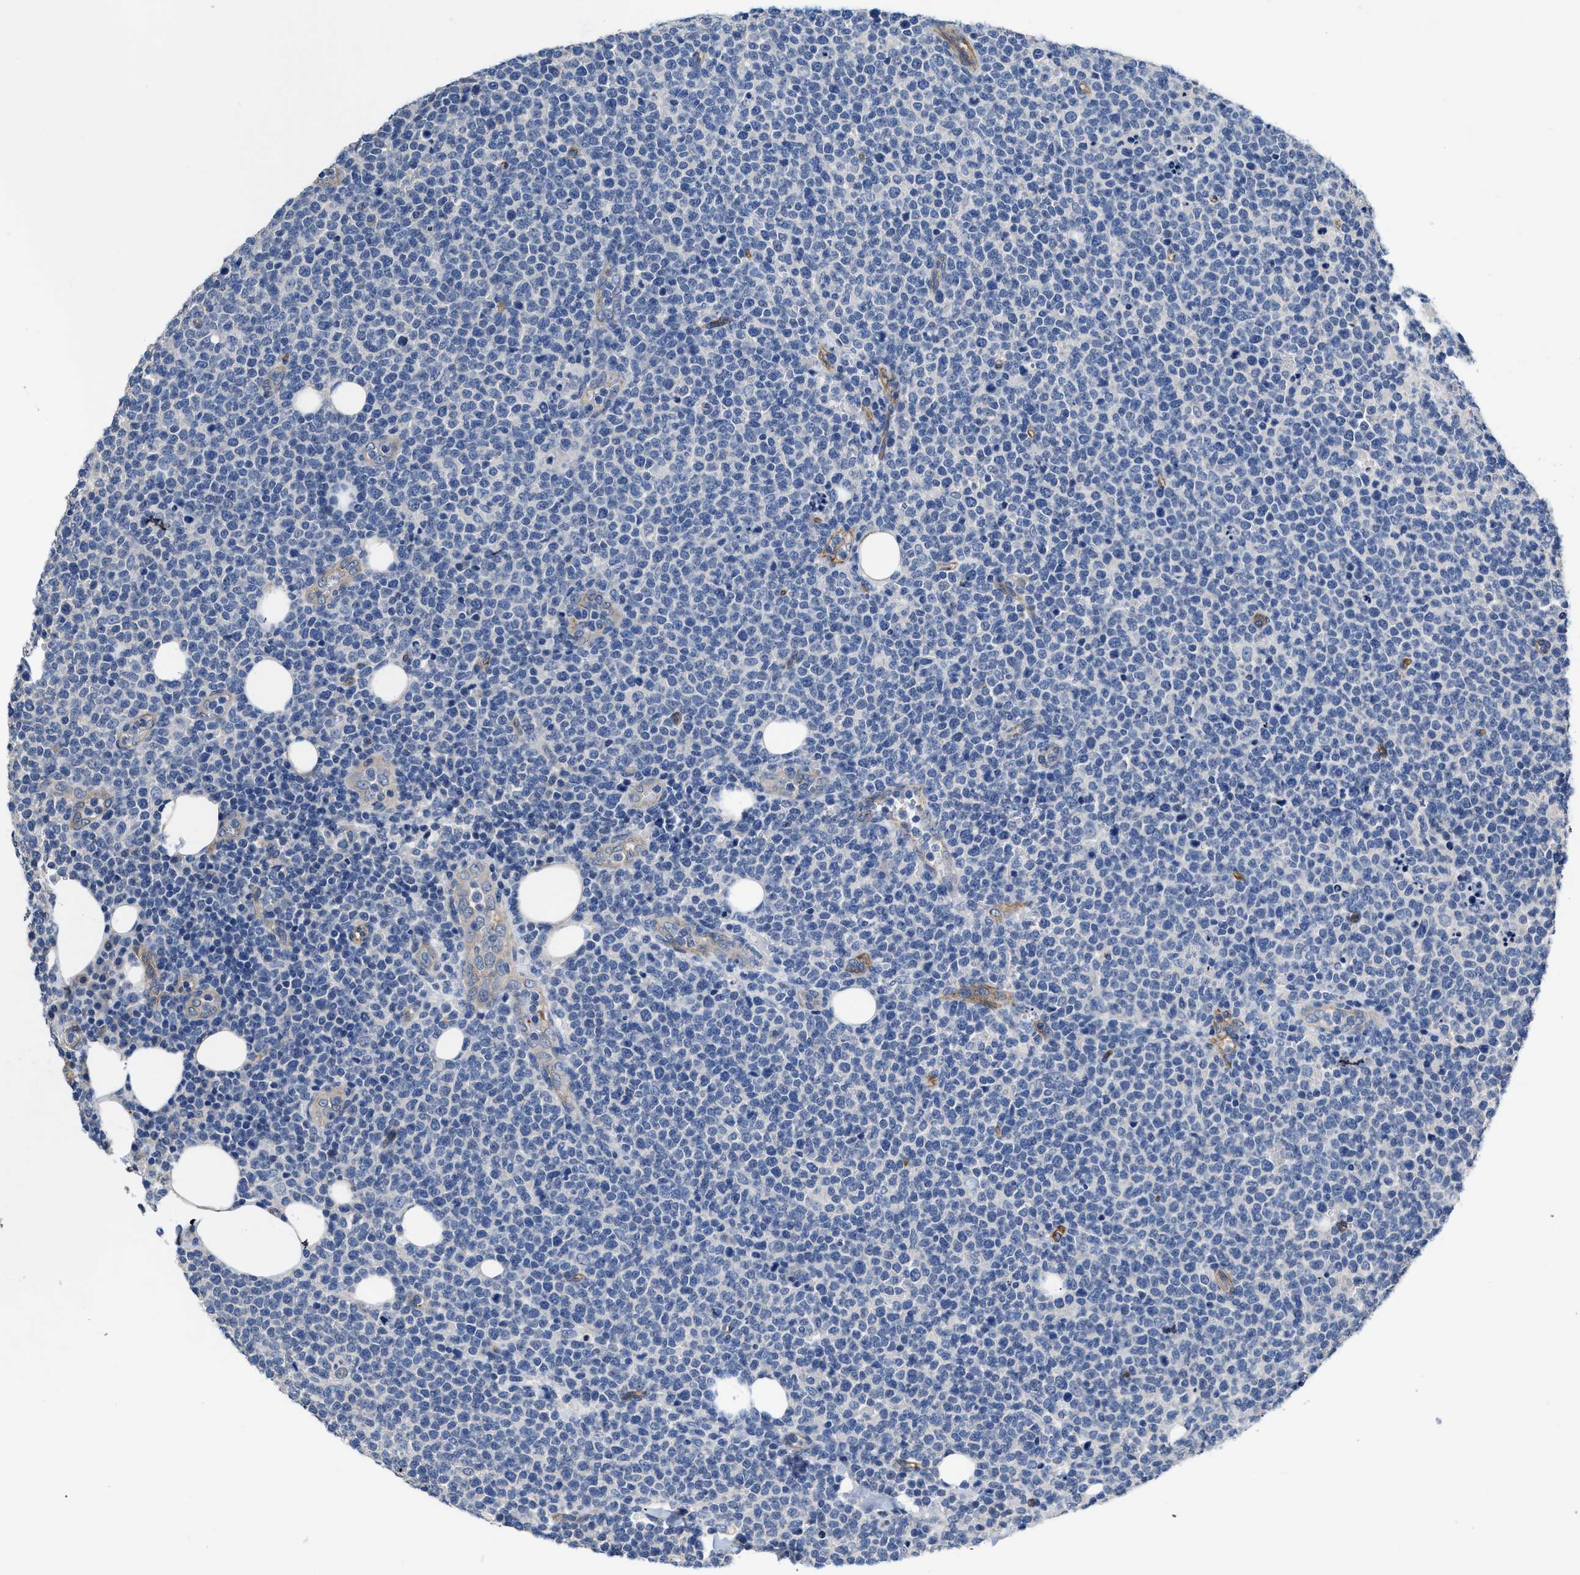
{"staining": {"intensity": "negative", "quantity": "none", "location": "none"}, "tissue": "lymphoma", "cell_type": "Tumor cells", "image_type": "cancer", "snomed": [{"axis": "morphology", "description": "Malignant lymphoma, non-Hodgkin's type, High grade"}, {"axis": "topography", "description": "Lymph node"}], "caption": "DAB immunohistochemical staining of human malignant lymphoma, non-Hodgkin's type (high-grade) reveals no significant staining in tumor cells.", "gene": "C22orf42", "patient": {"sex": "male", "age": 61}}